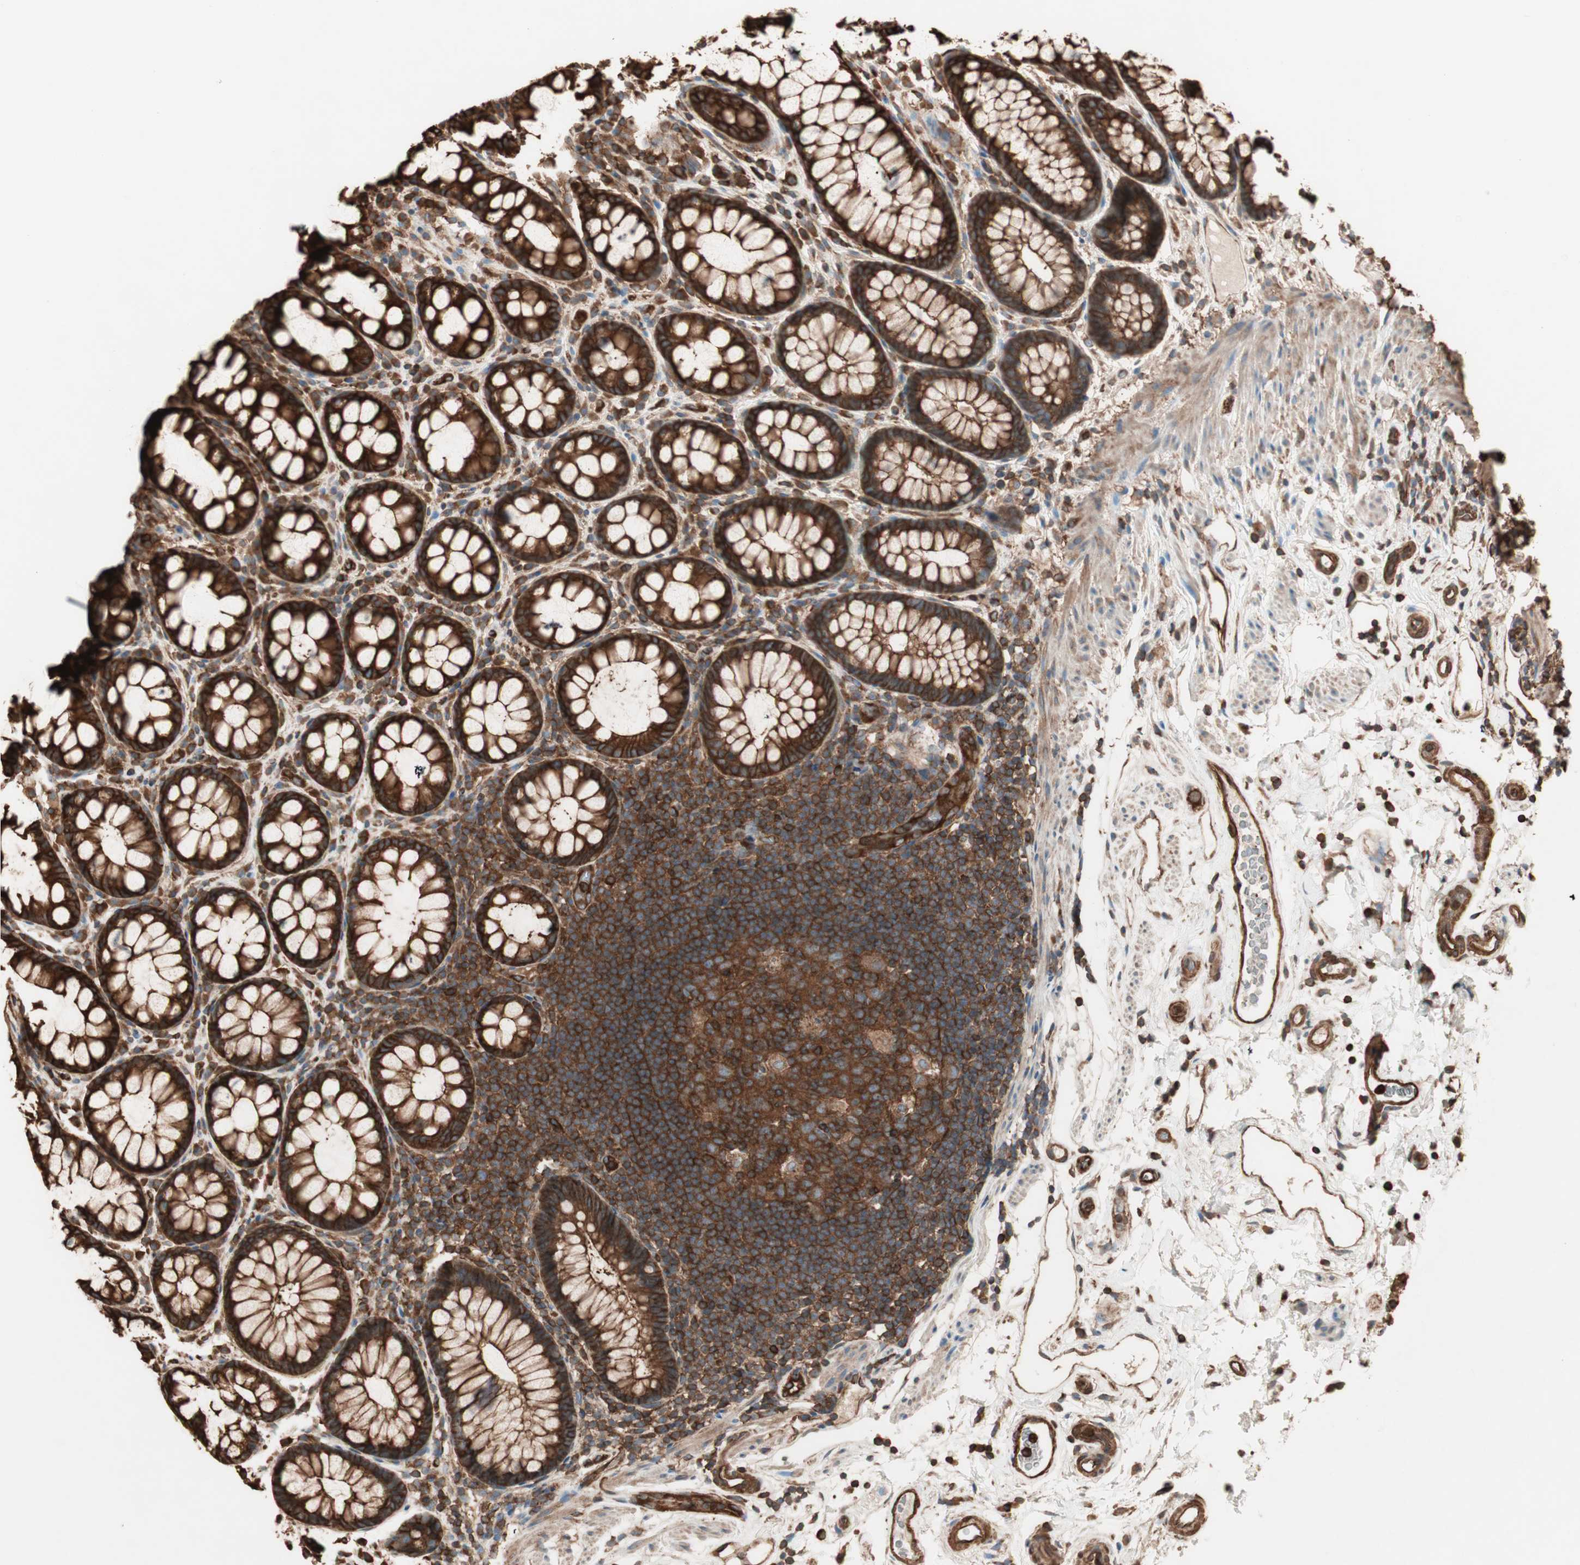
{"staining": {"intensity": "strong", "quantity": ">75%", "location": "cytoplasmic/membranous"}, "tissue": "rectum", "cell_type": "Glandular cells", "image_type": "normal", "snomed": [{"axis": "morphology", "description": "Normal tissue, NOS"}, {"axis": "topography", "description": "Rectum"}], "caption": "Immunohistochemical staining of benign human rectum exhibits high levels of strong cytoplasmic/membranous positivity in approximately >75% of glandular cells.", "gene": "TCP11L1", "patient": {"sex": "male", "age": 92}}